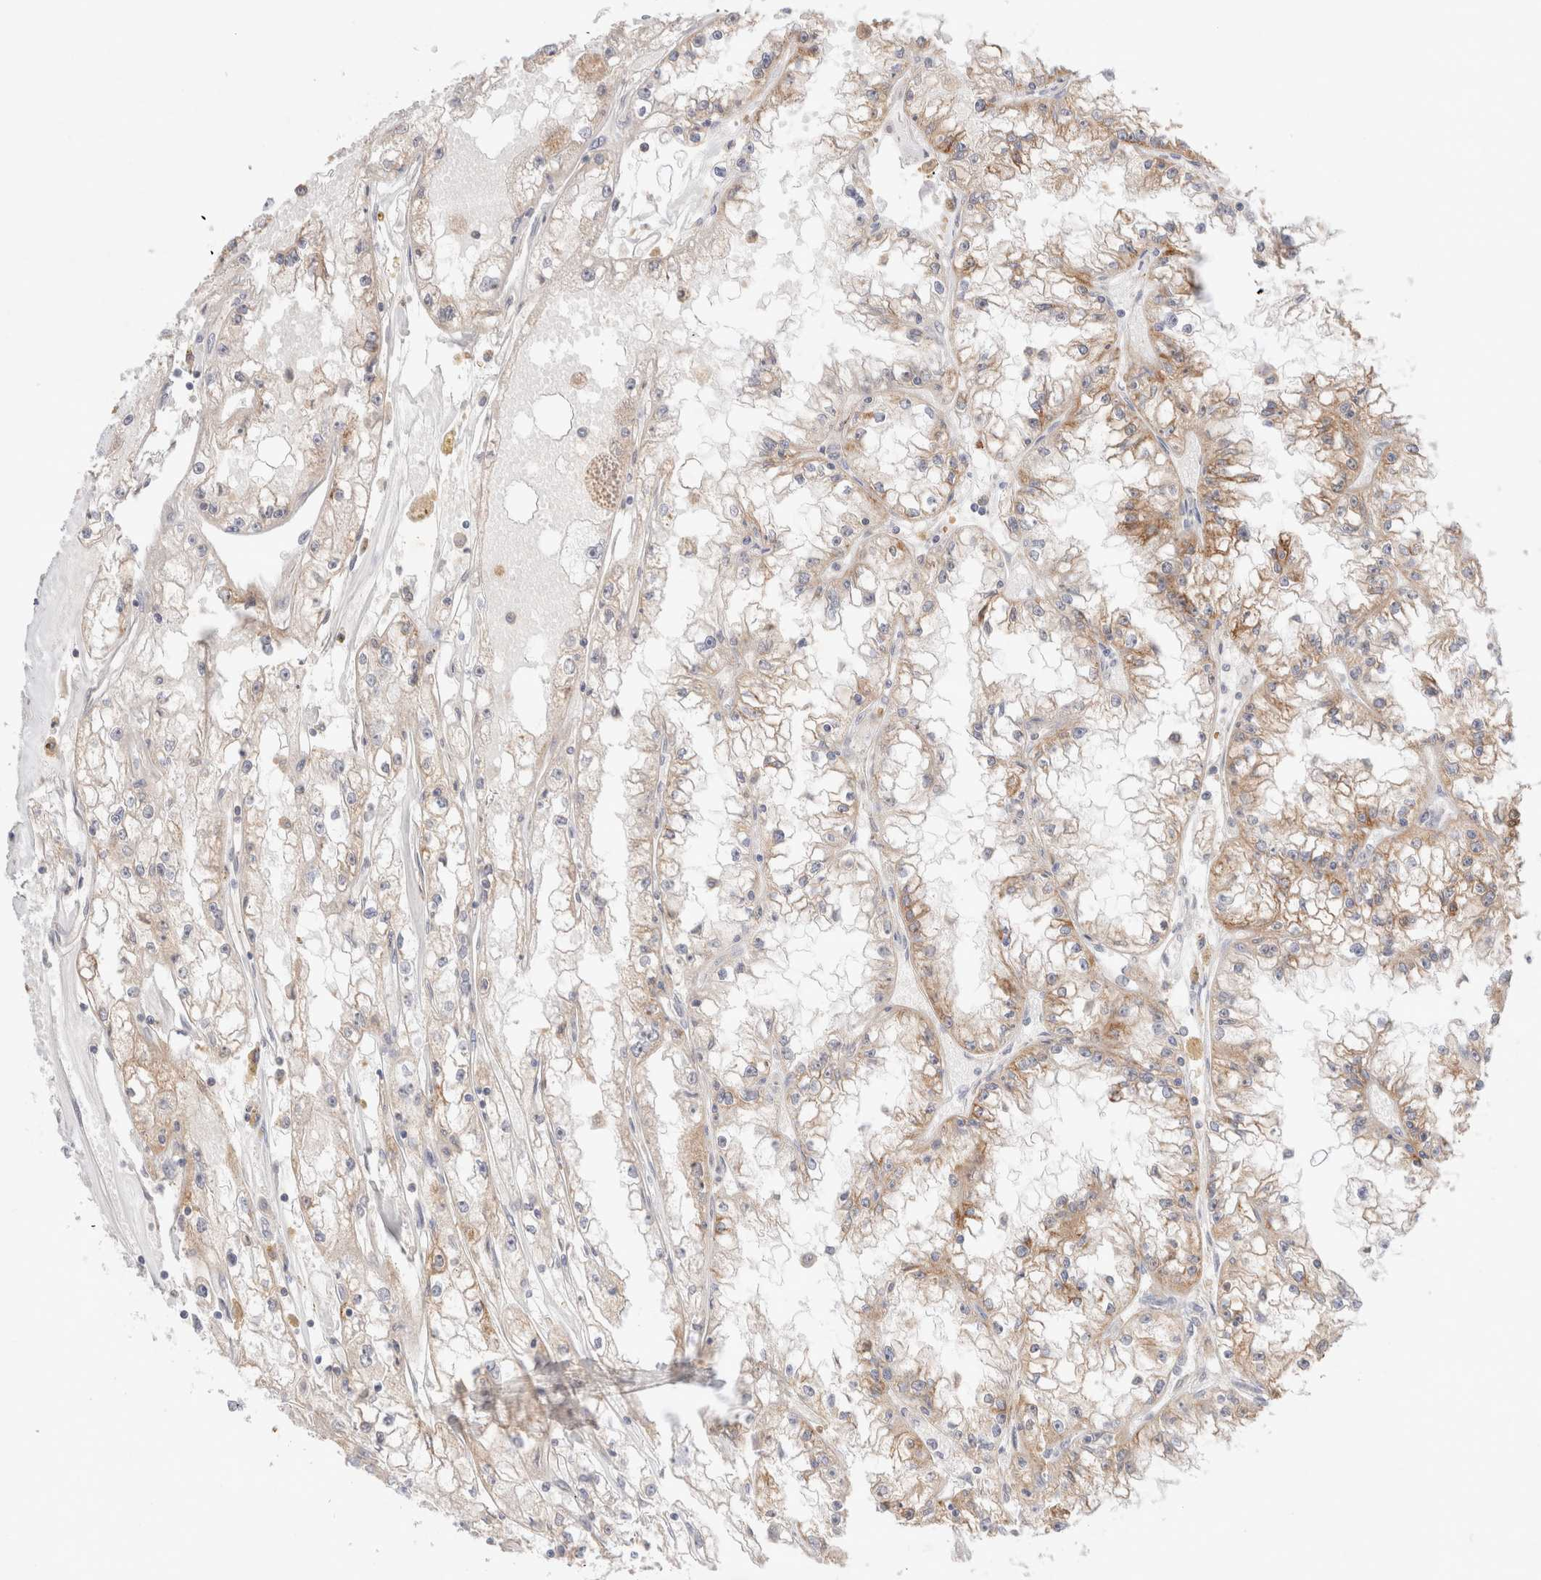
{"staining": {"intensity": "moderate", "quantity": ">75%", "location": "cytoplasmic/membranous"}, "tissue": "renal cancer", "cell_type": "Tumor cells", "image_type": "cancer", "snomed": [{"axis": "morphology", "description": "Adenocarcinoma, NOS"}, {"axis": "topography", "description": "Kidney"}], "caption": "A high-resolution histopathology image shows IHC staining of renal cancer (adenocarcinoma), which shows moderate cytoplasmic/membranous positivity in approximately >75% of tumor cells. (Brightfield microscopy of DAB IHC at high magnification).", "gene": "TRIM41", "patient": {"sex": "male", "age": 56}}